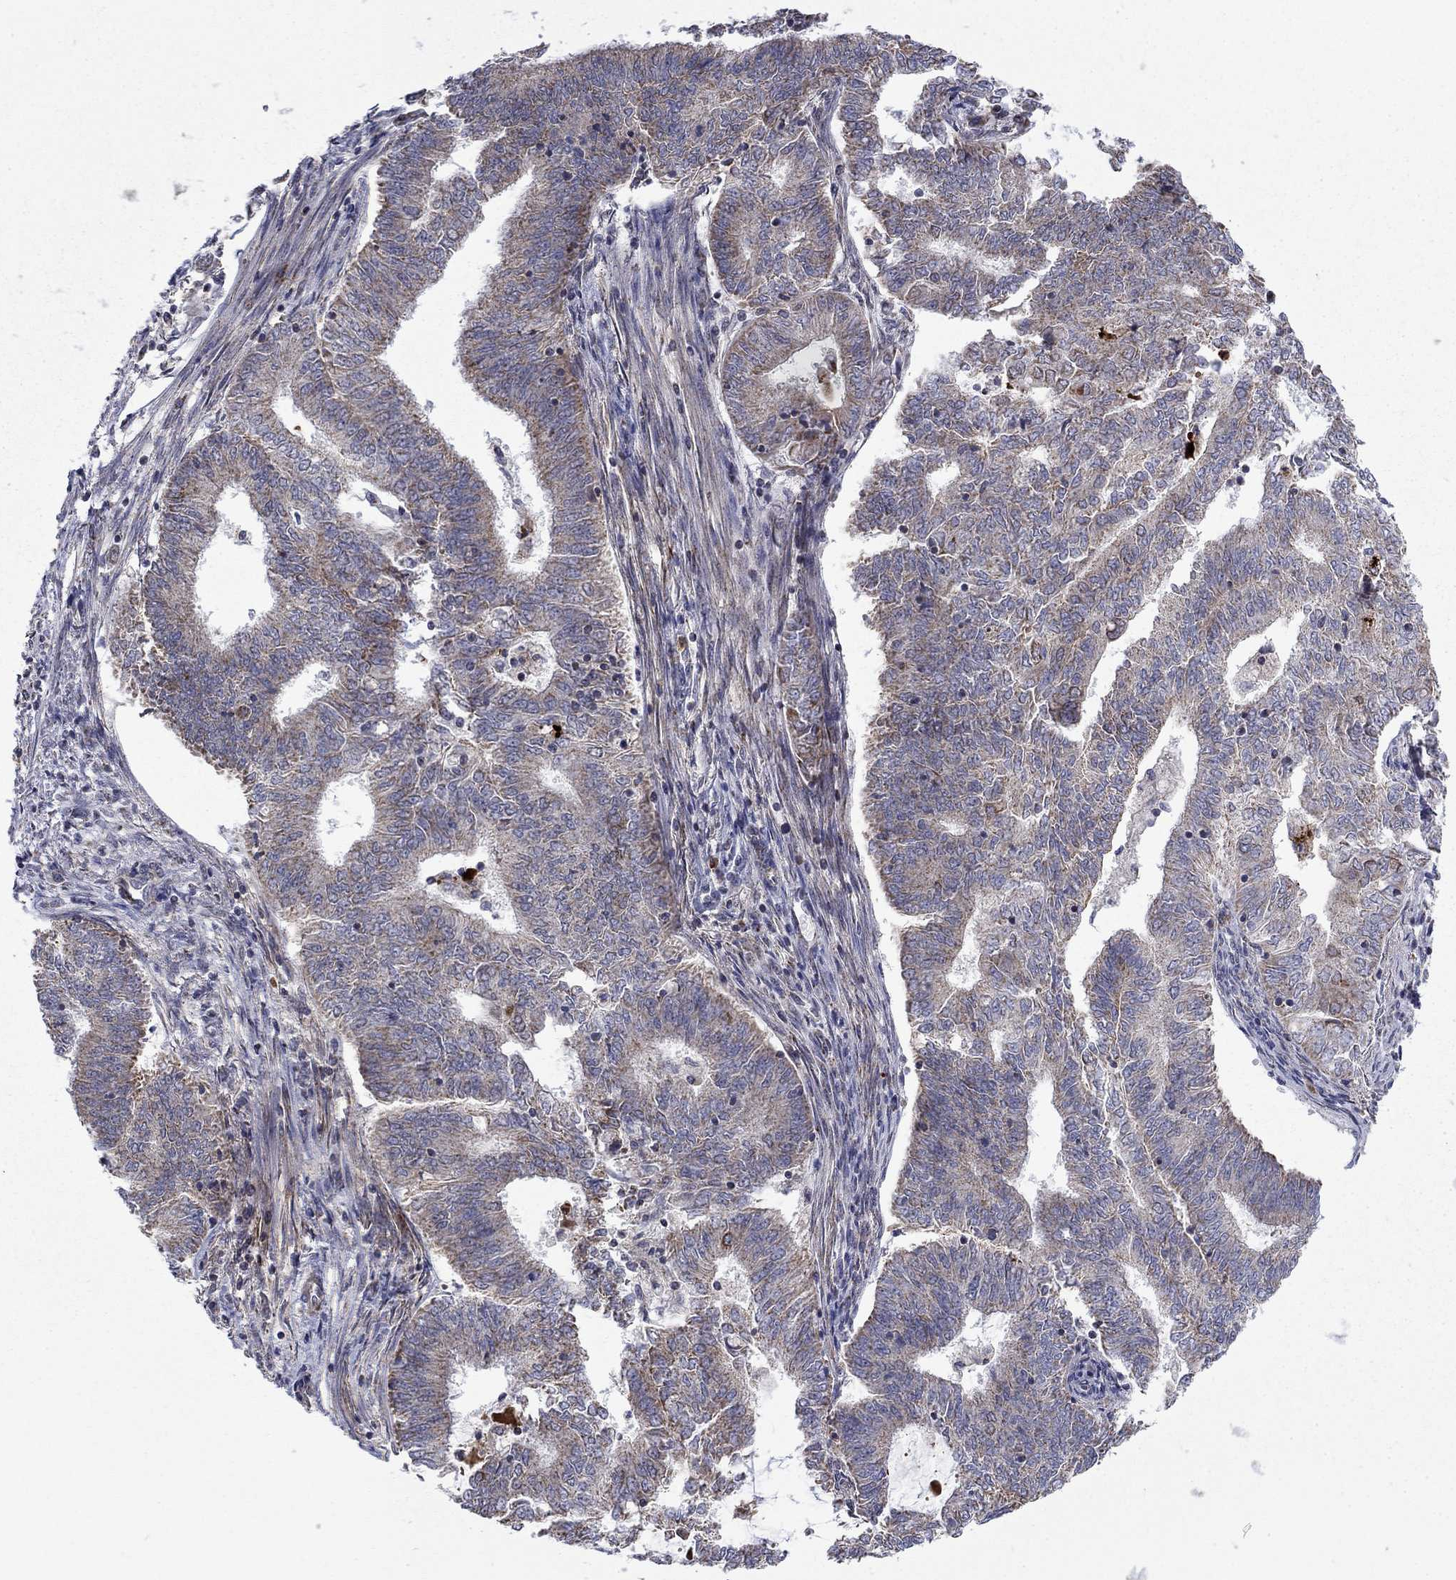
{"staining": {"intensity": "weak", "quantity": "<25%", "location": "cytoplasmic/membranous"}, "tissue": "endometrial cancer", "cell_type": "Tumor cells", "image_type": "cancer", "snomed": [{"axis": "morphology", "description": "Adenocarcinoma, NOS"}, {"axis": "topography", "description": "Endometrium"}], "caption": "This micrograph is of adenocarcinoma (endometrial) stained with immunohistochemistry to label a protein in brown with the nuclei are counter-stained blue. There is no positivity in tumor cells. Brightfield microscopy of immunohistochemistry stained with DAB (3,3'-diaminobenzidine) (brown) and hematoxylin (blue), captured at high magnification.", "gene": "DOP1B", "patient": {"sex": "female", "age": 62}}